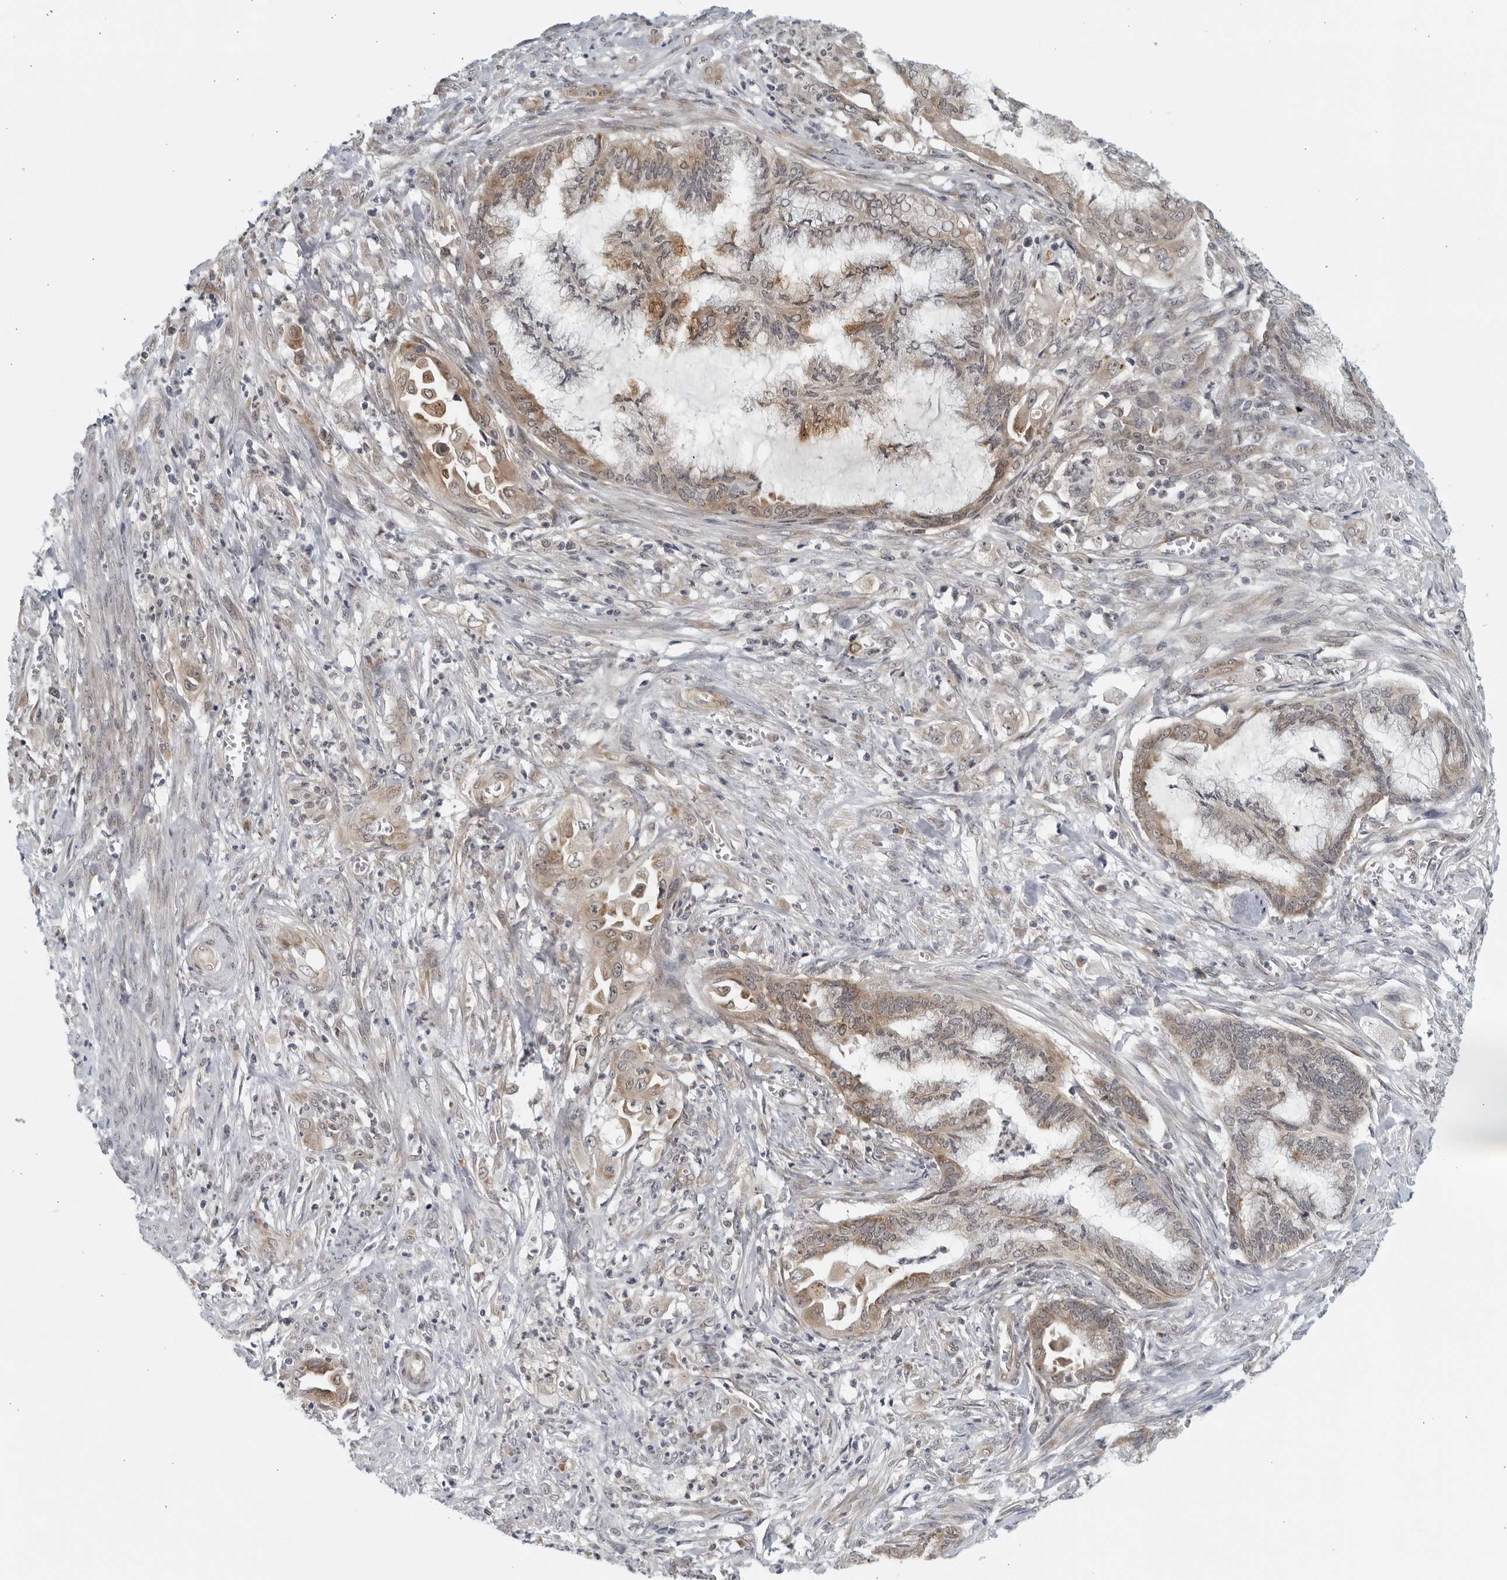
{"staining": {"intensity": "weak", "quantity": "25%-75%", "location": "cytoplasmic/membranous"}, "tissue": "endometrial cancer", "cell_type": "Tumor cells", "image_type": "cancer", "snomed": [{"axis": "morphology", "description": "Adenocarcinoma, NOS"}, {"axis": "topography", "description": "Endometrium"}], "caption": "High-power microscopy captured an IHC micrograph of endometrial adenocarcinoma, revealing weak cytoplasmic/membranous positivity in about 25%-75% of tumor cells.", "gene": "RC3H1", "patient": {"sex": "female", "age": 86}}